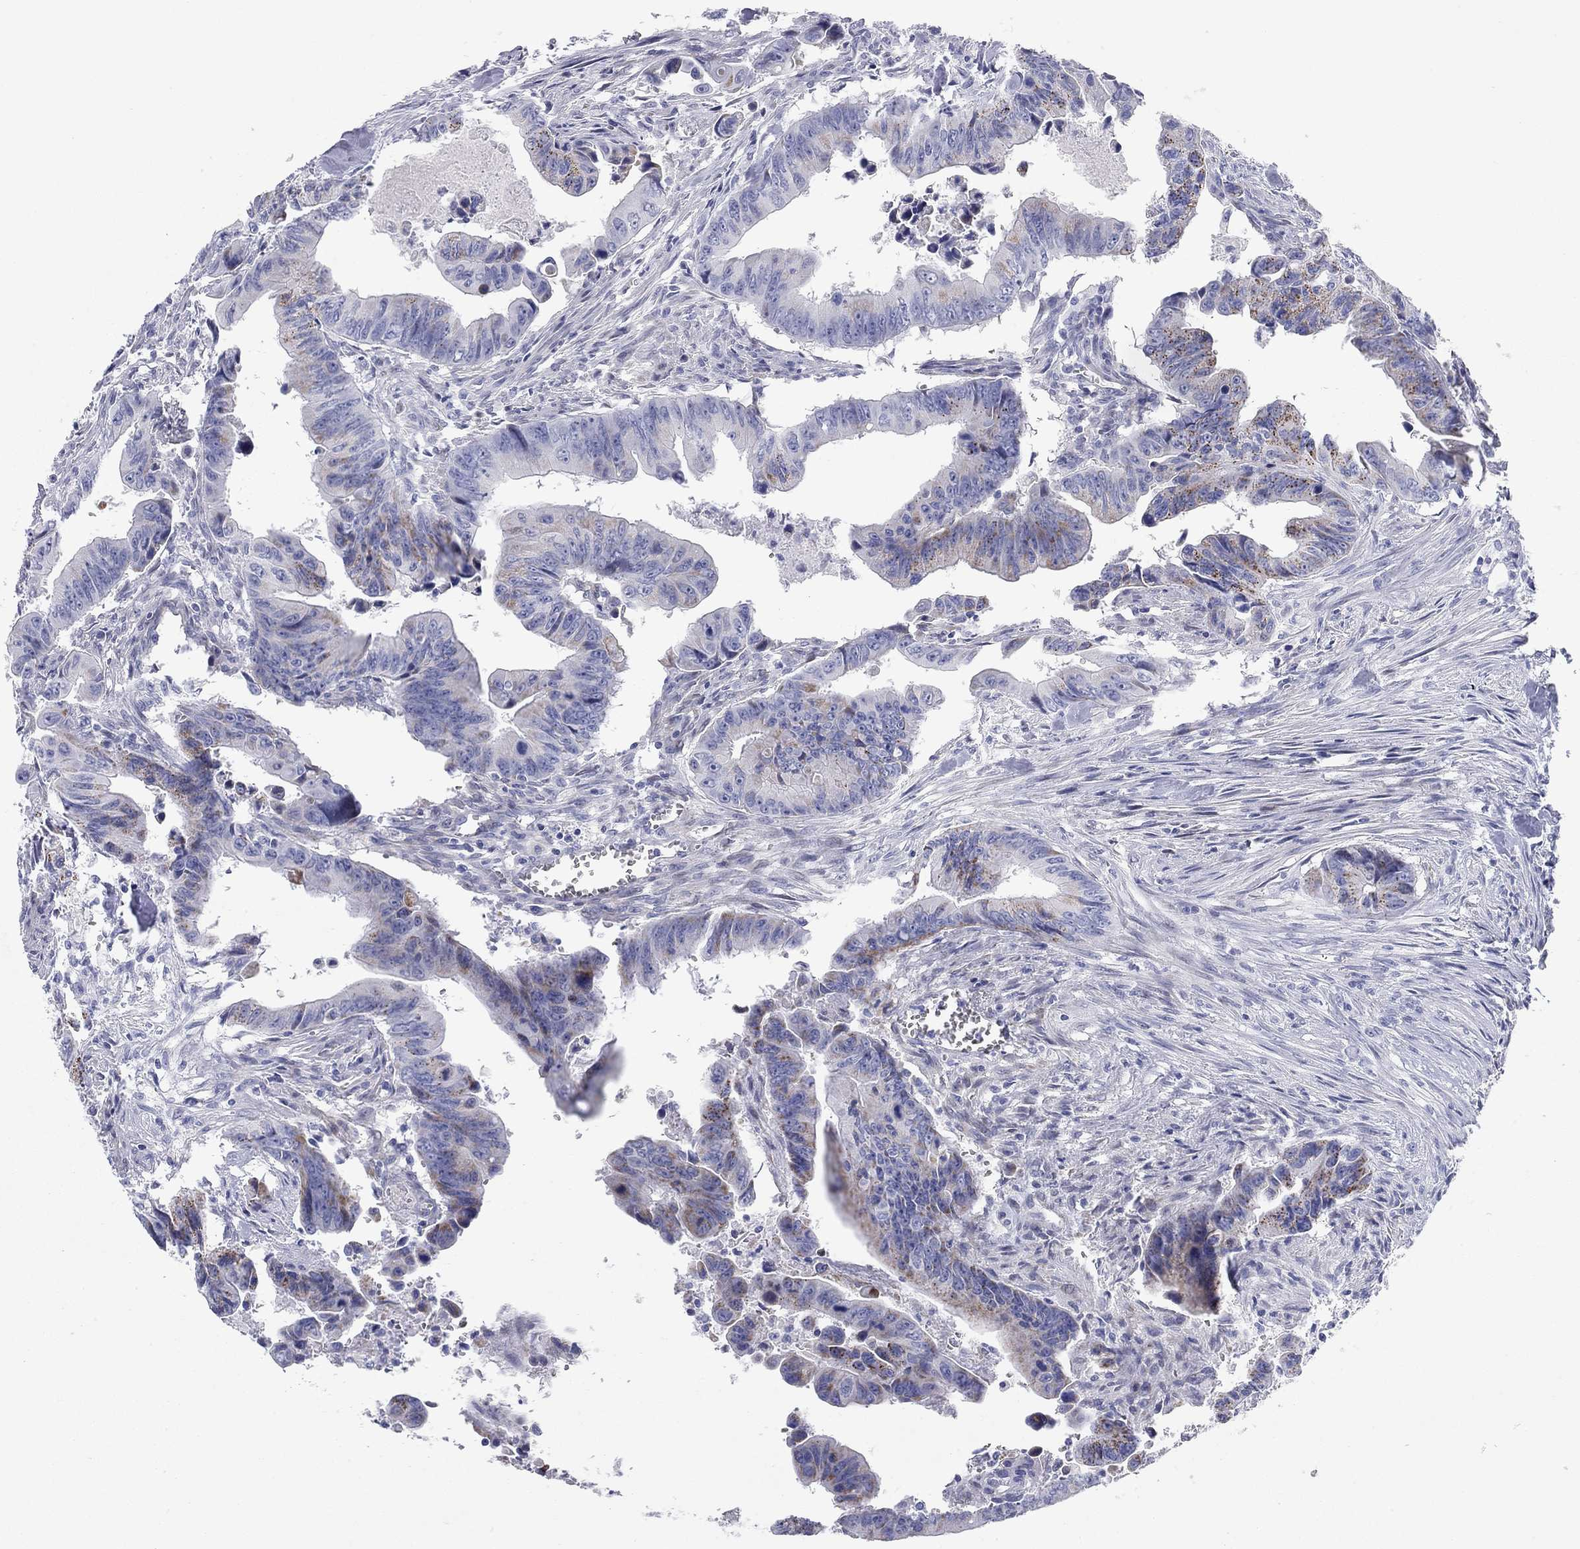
{"staining": {"intensity": "weak", "quantity": "<25%", "location": "cytoplasmic/membranous"}, "tissue": "colorectal cancer", "cell_type": "Tumor cells", "image_type": "cancer", "snomed": [{"axis": "morphology", "description": "Adenocarcinoma, NOS"}, {"axis": "topography", "description": "Colon"}], "caption": "IHC of human adenocarcinoma (colorectal) reveals no expression in tumor cells. (DAB IHC with hematoxylin counter stain).", "gene": "CHI3L2", "patient": {"sex": "female", "age": 87}}